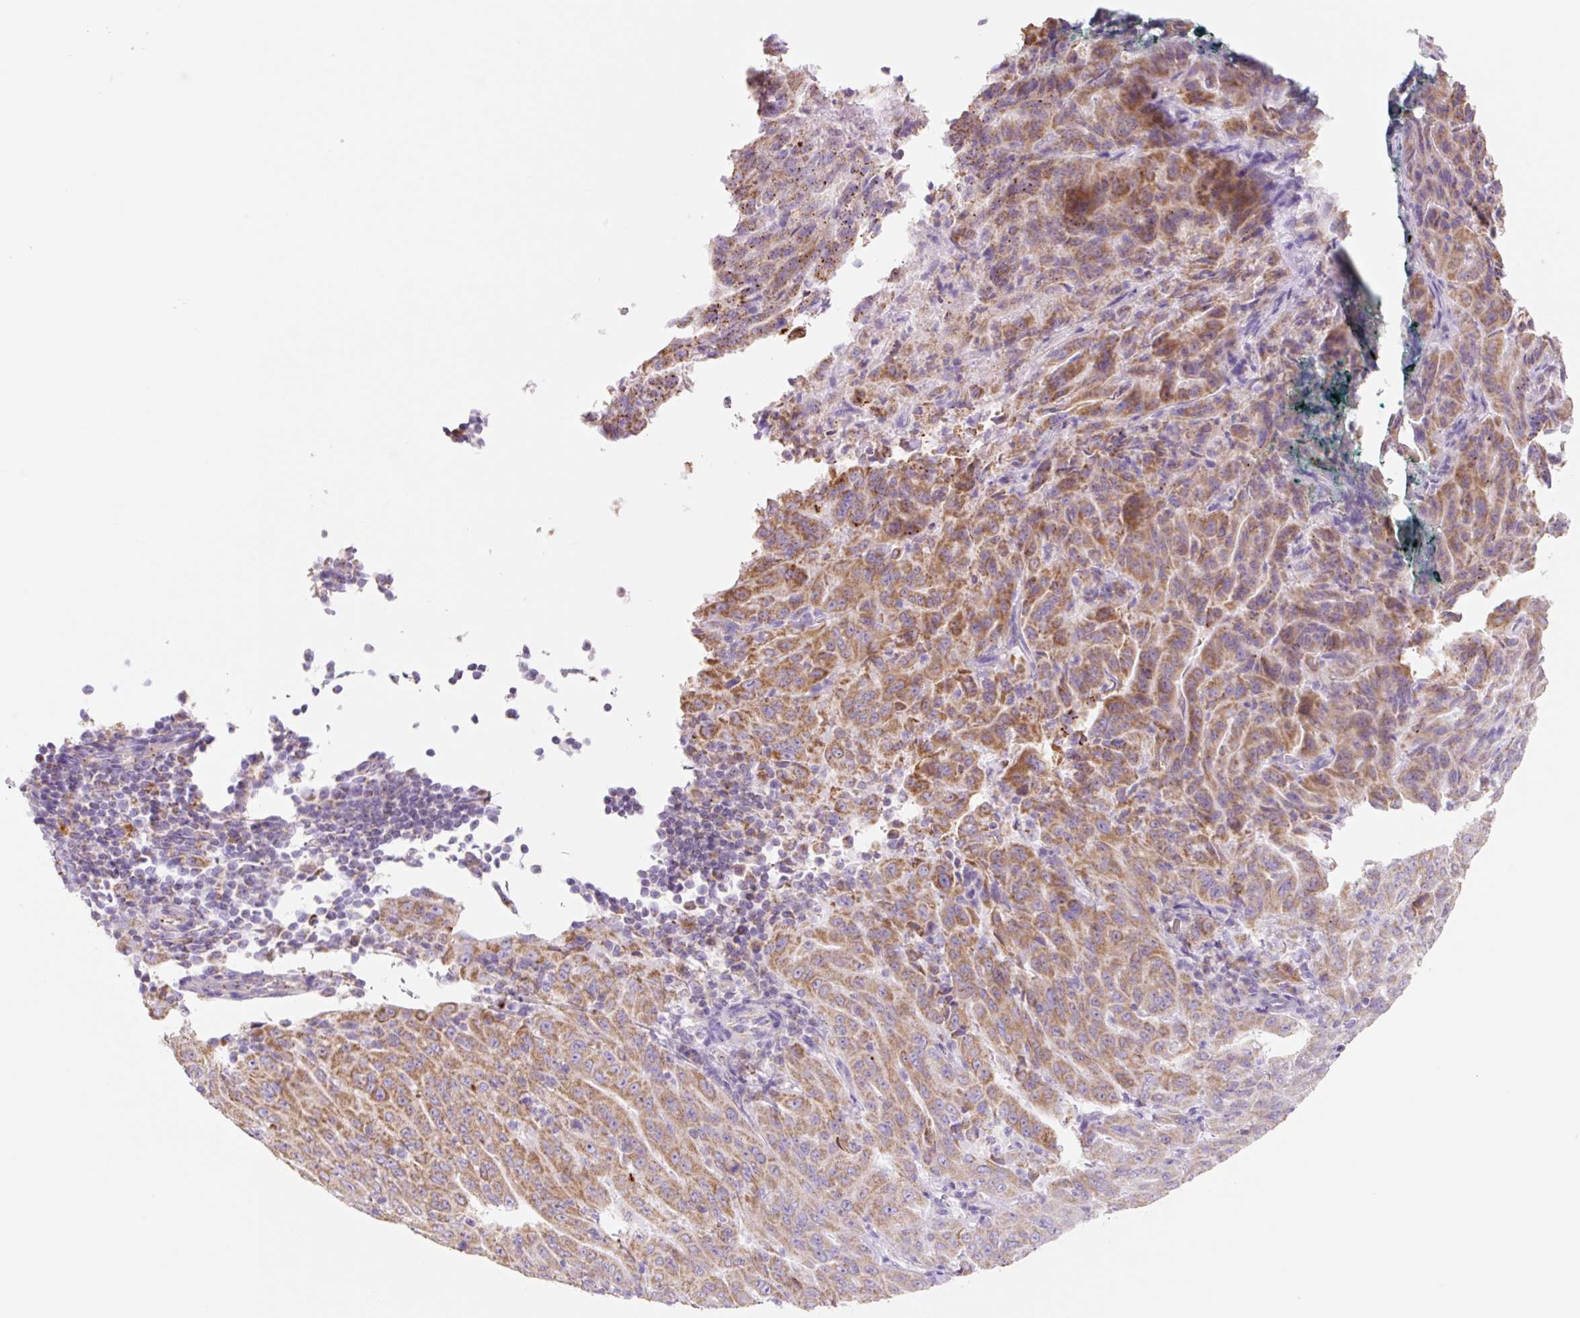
{"staining": {"intensity": "moderate", "quantity": ">75%", "location": "cytoplasmic/membranous"}, "tissue": "pancreatic cancer", "cell_type": "Tumor cells", "image_type": "cancer", "snomed": [{"axis": "morphology", "description": "Adenocarcinoma, NOS"}, {"axis": "topography", "description": "Pancreas"}], "caption": "Pancreatic cancer (adenocarcinoma) was stained to show a protein in brown. There is medium levels of moderate cytoplasmic/membranous positivity in approximately >75% of tumor cells.", "gene": "CLEC3A", "patient": {"sex": "male", "age": 63}}